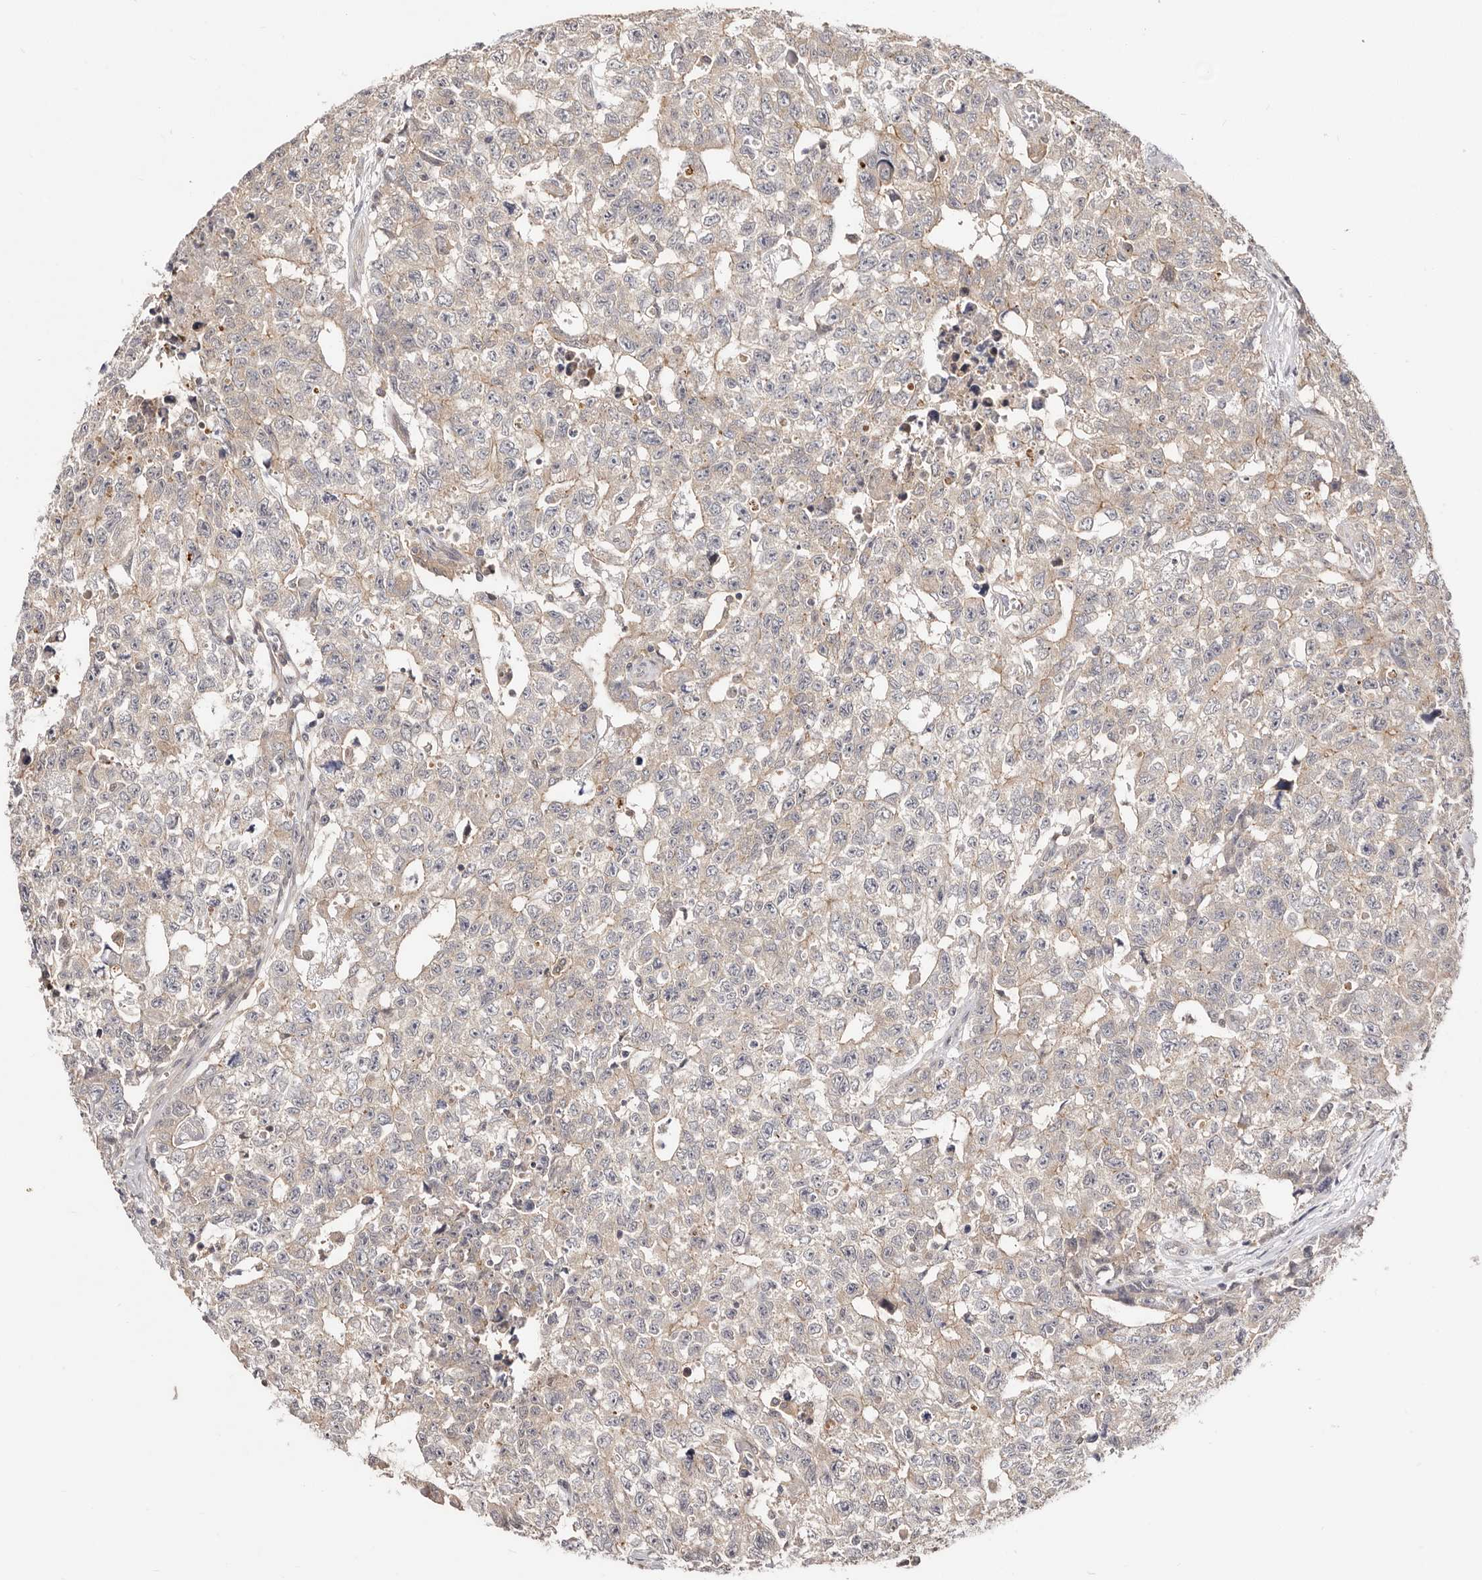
{"staining": {"intensity": "negative", "quantity": "none", "location": "none"}, "tissue": "testis cancer", "cell_type": "Tumor cells", "image_type": "cancer", "snomed": [{"axis": "morphology", "description": "Carcinoma, Embryonal, NOS"}, {"axis": "topography", "description": "Testis"}], "caption": "Immunohistochemistry (IHC) photomicrograph of neoplastic tissue: human testis cancer (embryonal carcinoma) stained with DAB (3,3'-diaminobenzidine) exhibits no significant protein expression in tumor cells.", "gene": "TC2N", "patient": {"sex": "male", "age": 28}}